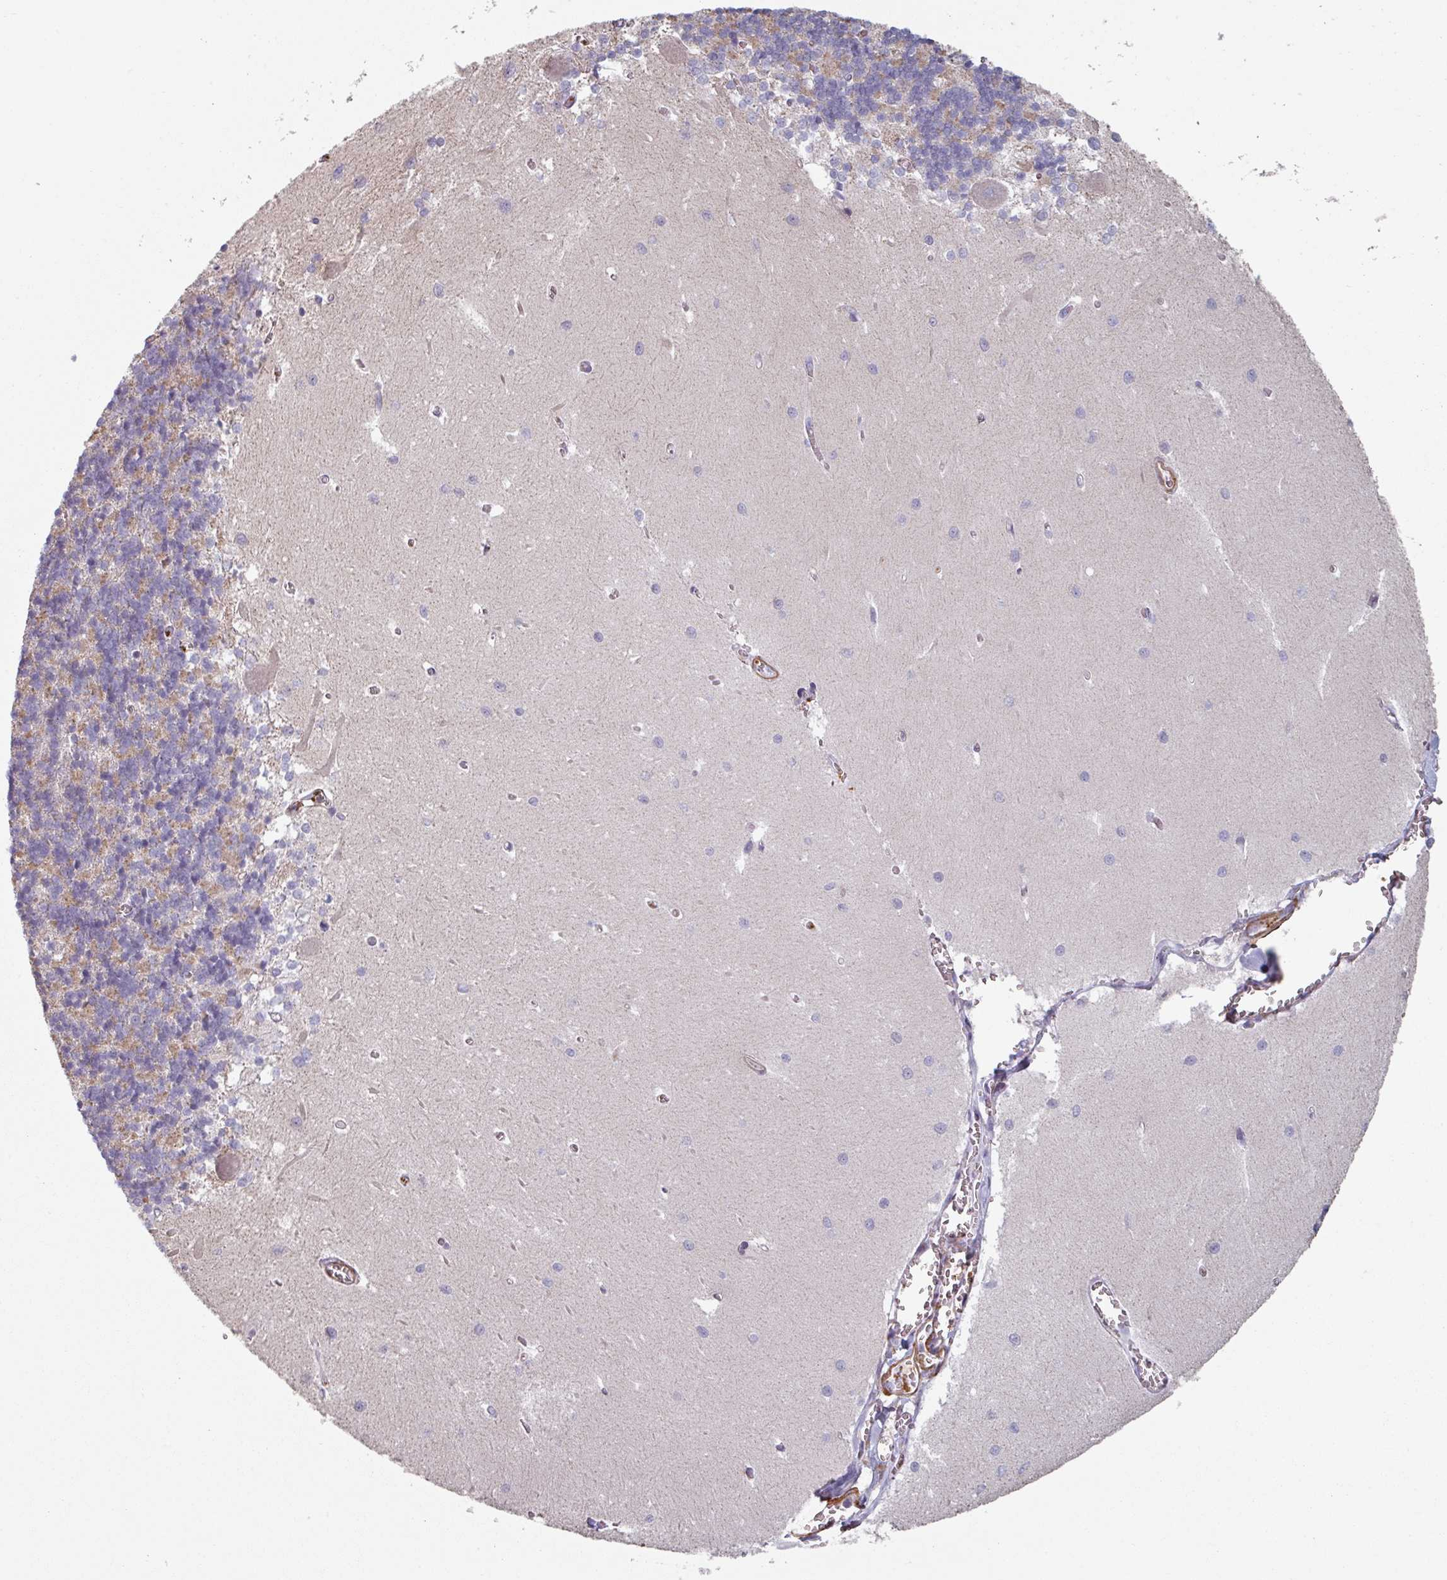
{"staining": {"intensity": "negative", "quantity": "none", "location": "none"}, "tissue": "cerebellum", "cell_type": "Cells in granular layer", "image_type": "normal", "snomed": [{"axis": "morphology", "description": "Normal tissue, NOS"}, {"axis": "topography", "description": "Cerebellum"}], "caption": "Photomicrograph shows no protein expression in cells in granular layer of unremarkable cerebellum. (Stains: DAB immunohistochemistry with hematoxylin counter stain, Microscopy: brightfield microscopy at high magnification).", "gene": "GSTA1", "patient": {"sex": "male", "age": 37}}